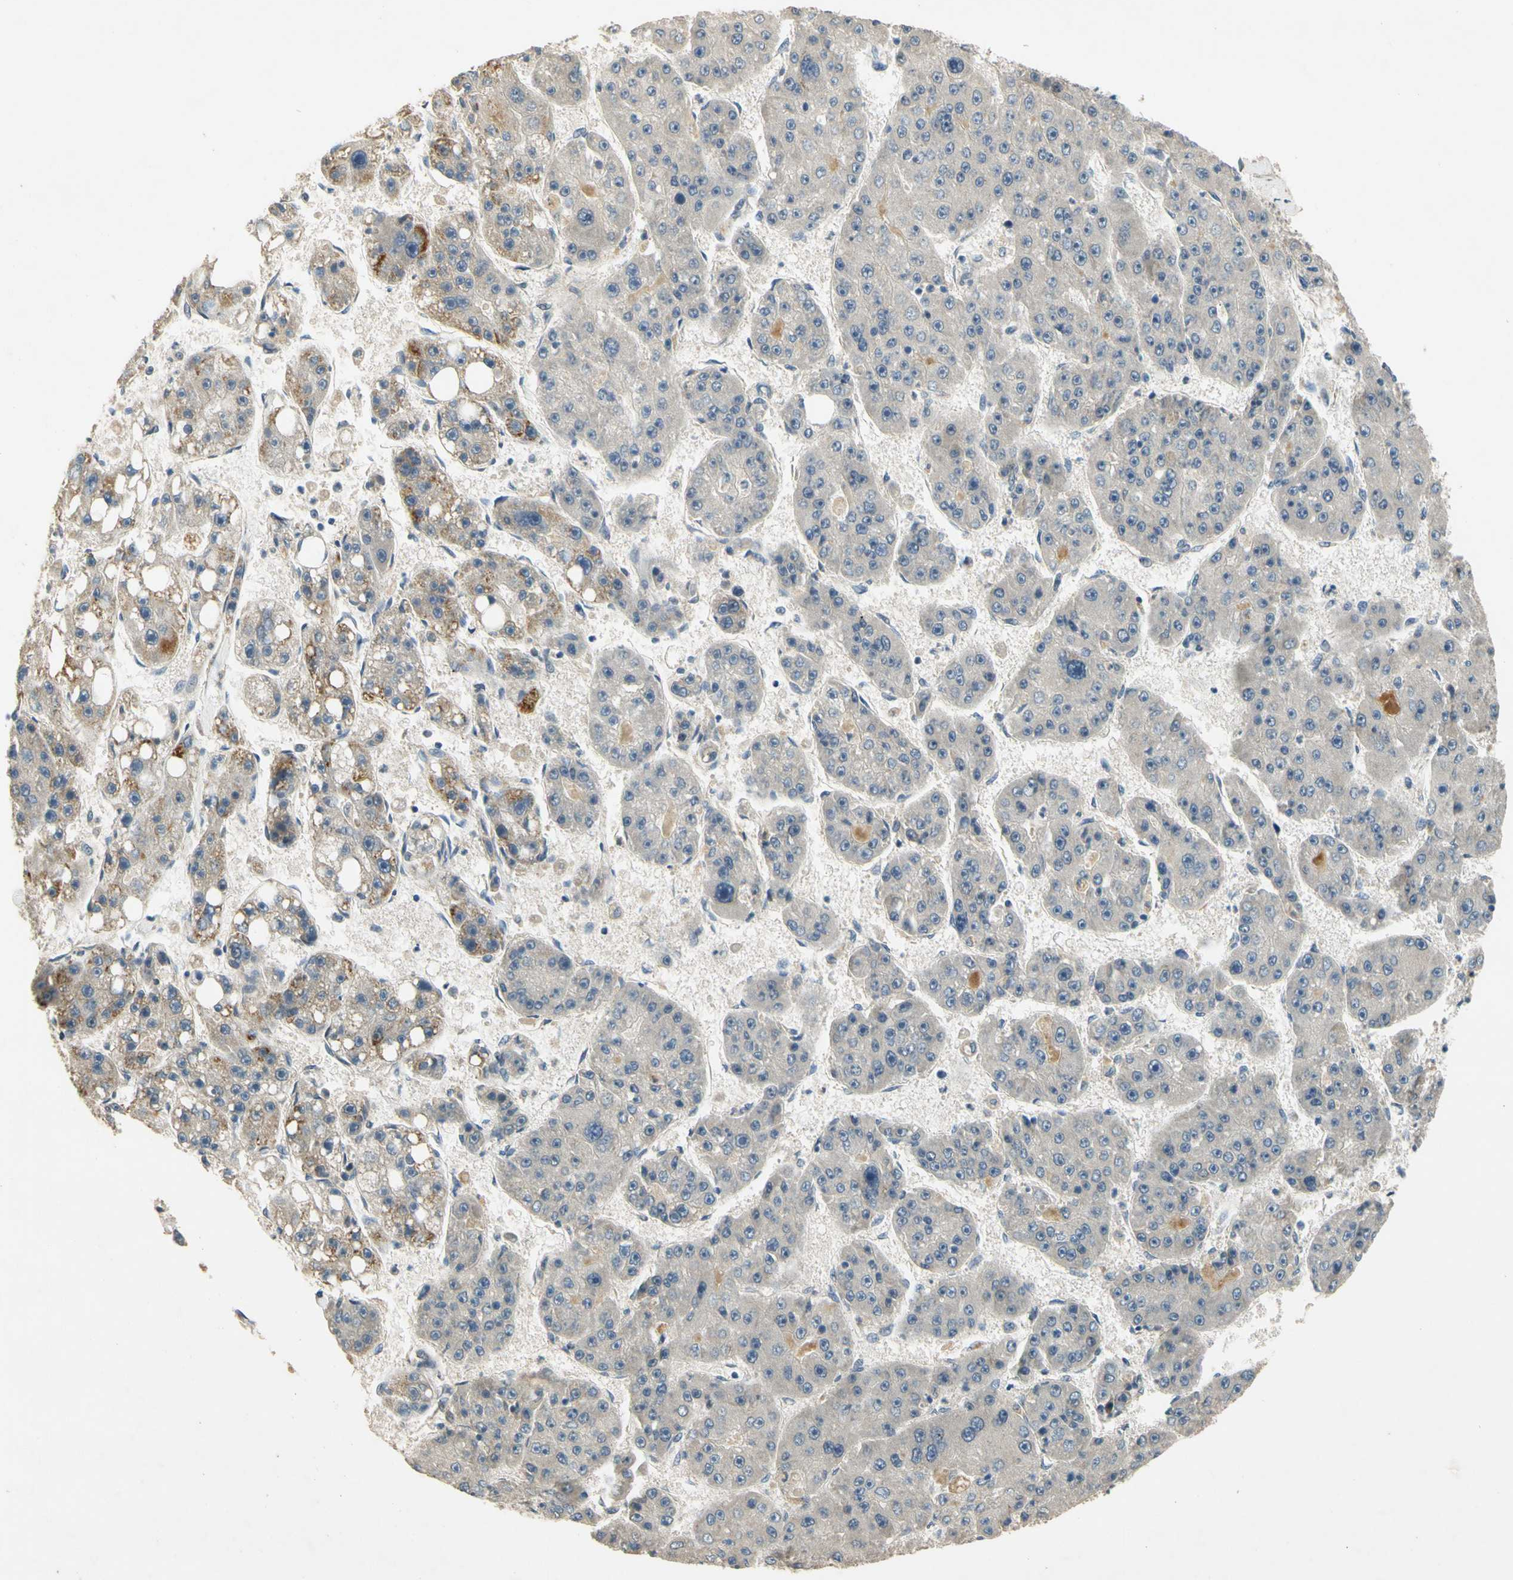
{"staining": {"intensity": "weak", "quantity": "<25%", "location": "cytoplasmic/membranous"}, "tissue": "liver cancer", "cell_type": "Tumor cells", "image_type": "cancer", "snomed": [{"axis": "morphology", "description": "Carcinoma, Hepatocellular, NOS"}, {"axis": "topography", "description": "Liver"}], "caption": "Hepatocellular carcinoma (liver) was stained to show a protein in brown. There is no significant expression in tumor cells.", "gene": "ALKBH3", "patient": {"sex": "female", "age": 61}}